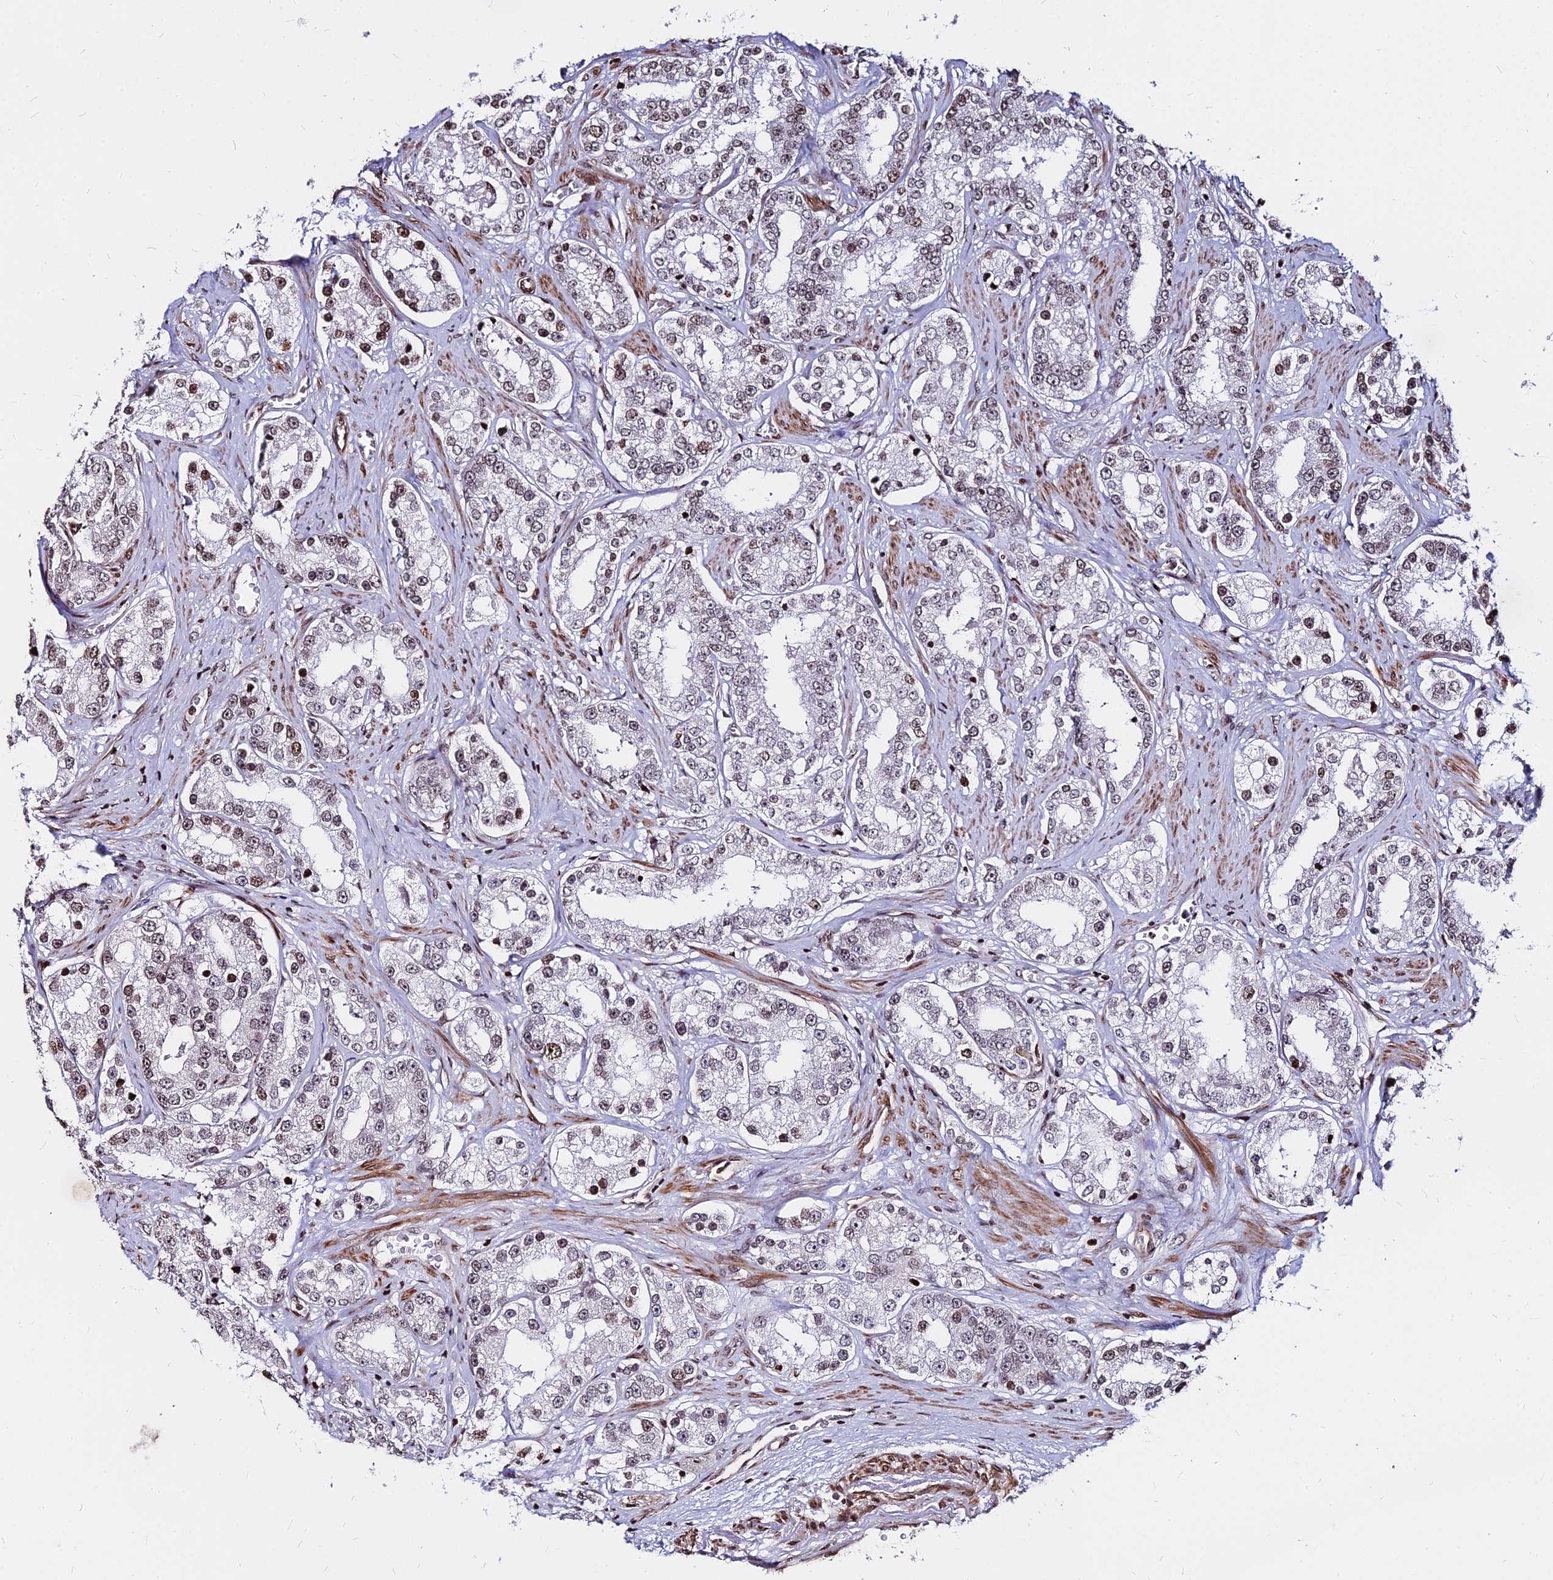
{"staining": {"intensity": "weak", "quantity": "25%-75%", "location": "nuclear"}, "tissue": "prostate cancer", "cell_type": "Tumor cells", "image_type": "cancer", "snomed": [{"axis": "morphology", "description": "Normal tissue, NOS"}, {"axis": "morphology", "description": "Adenocarcinoma, High grade"}, {"axis": "topography", "description": "Prostate"}], "caption": "A low amount of weak nuclear positivity is identified in approximately 25%-75% of tumor cells in prostate cancer (adenocarcinoma (high-grade)) tissue.", "gene": "NYAP2", "patient": {"sex": "male", "age": 83}}